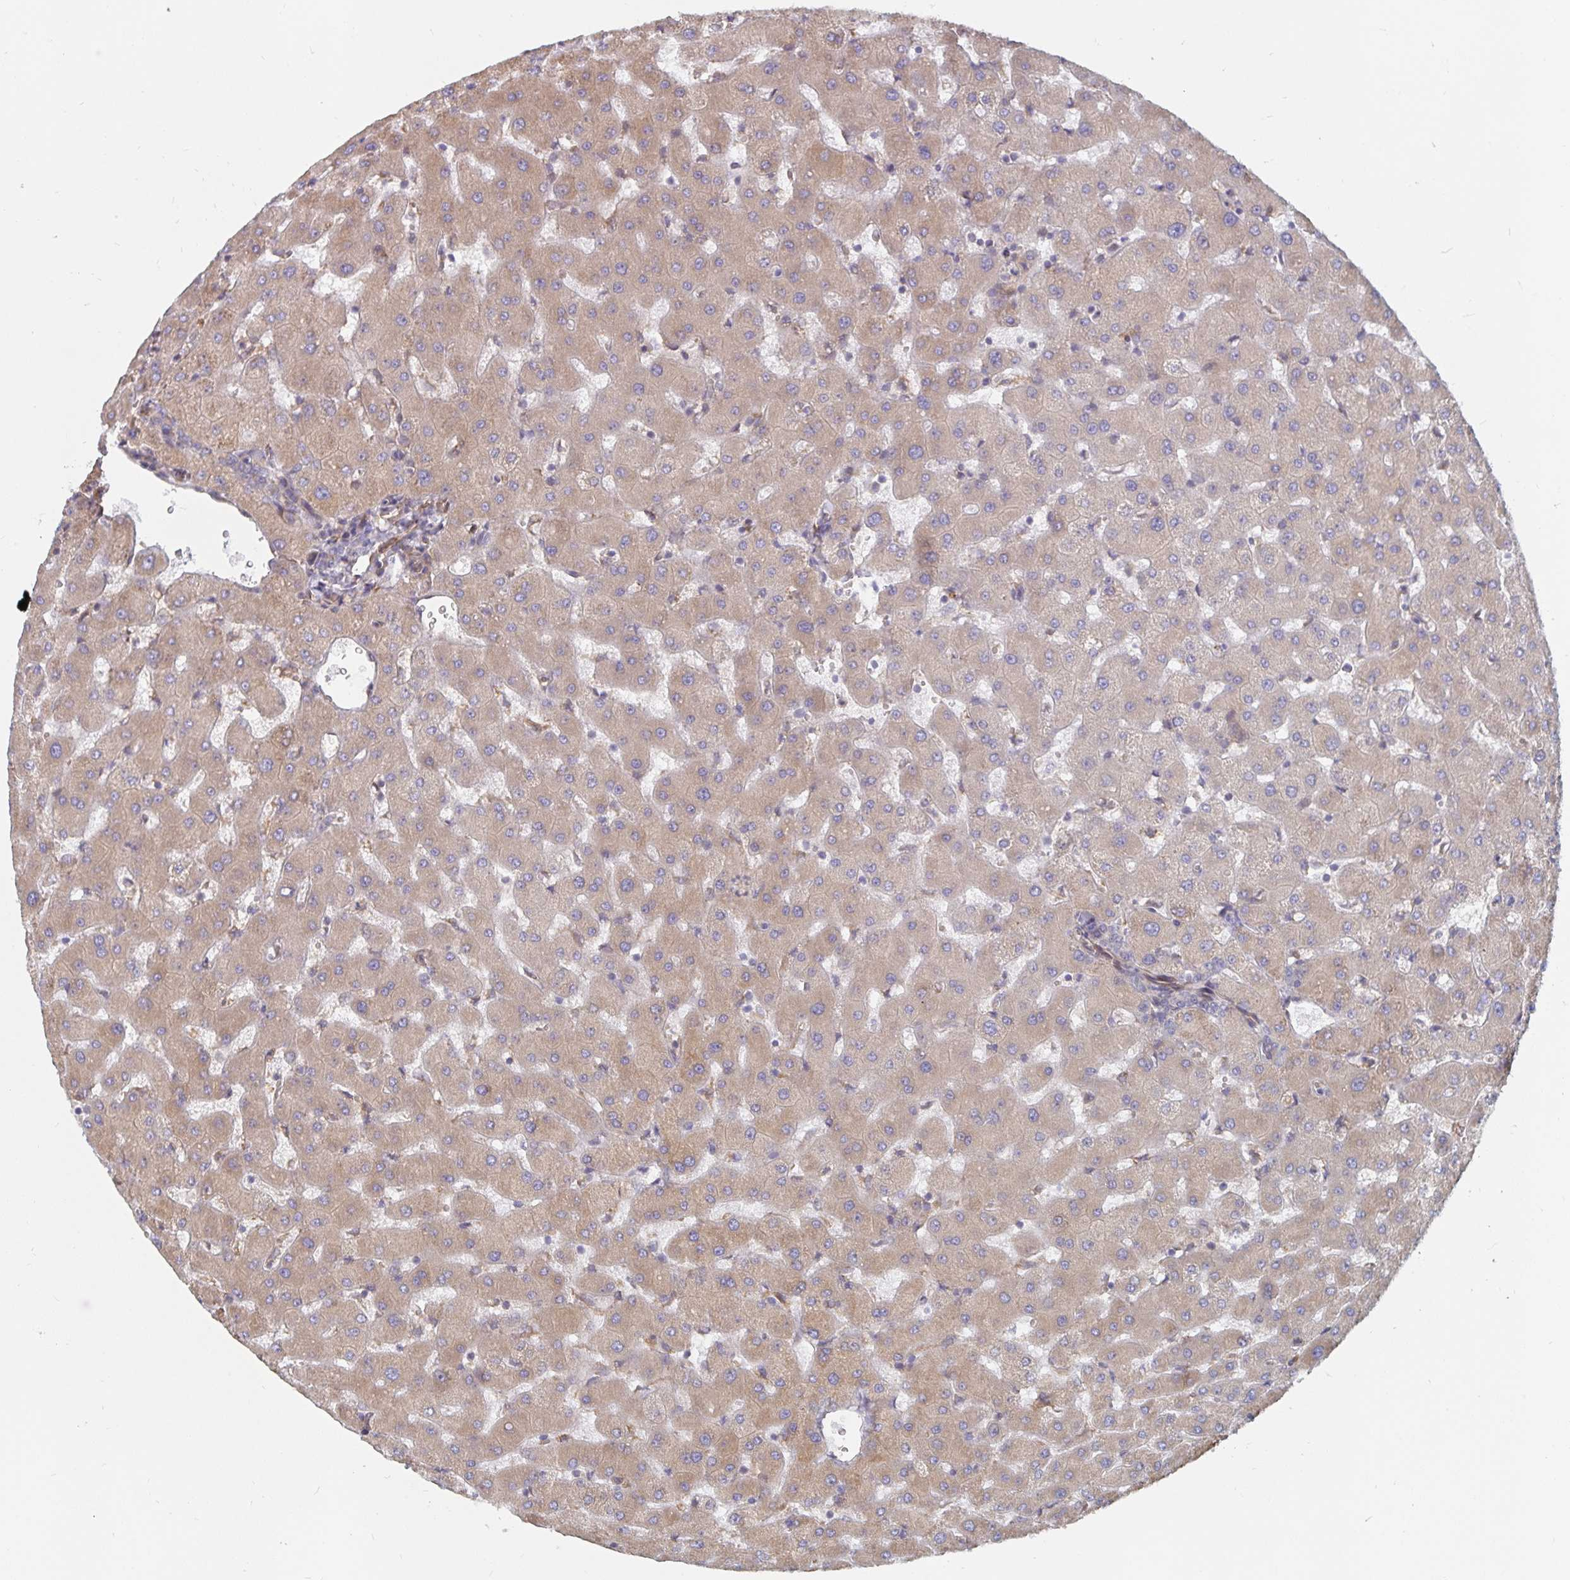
{"staining": {"intensity": "weak", "quantity": "<25%", "location": "cytoplasmic/membranous"}, "tissue": "liver", "cell_type": "Cholangiocytes", "image_type": "normal", "snomed": [{"axis": "morphology", "description": "Normal tissue, NOS"}, {"axis": "topography", "description": "Liver"}], "caption": "Image shows no protein expression in cholangiocytes of normal liver.", "gene": "BCAP29", "patient": {"sex": "female", "age": 63}}